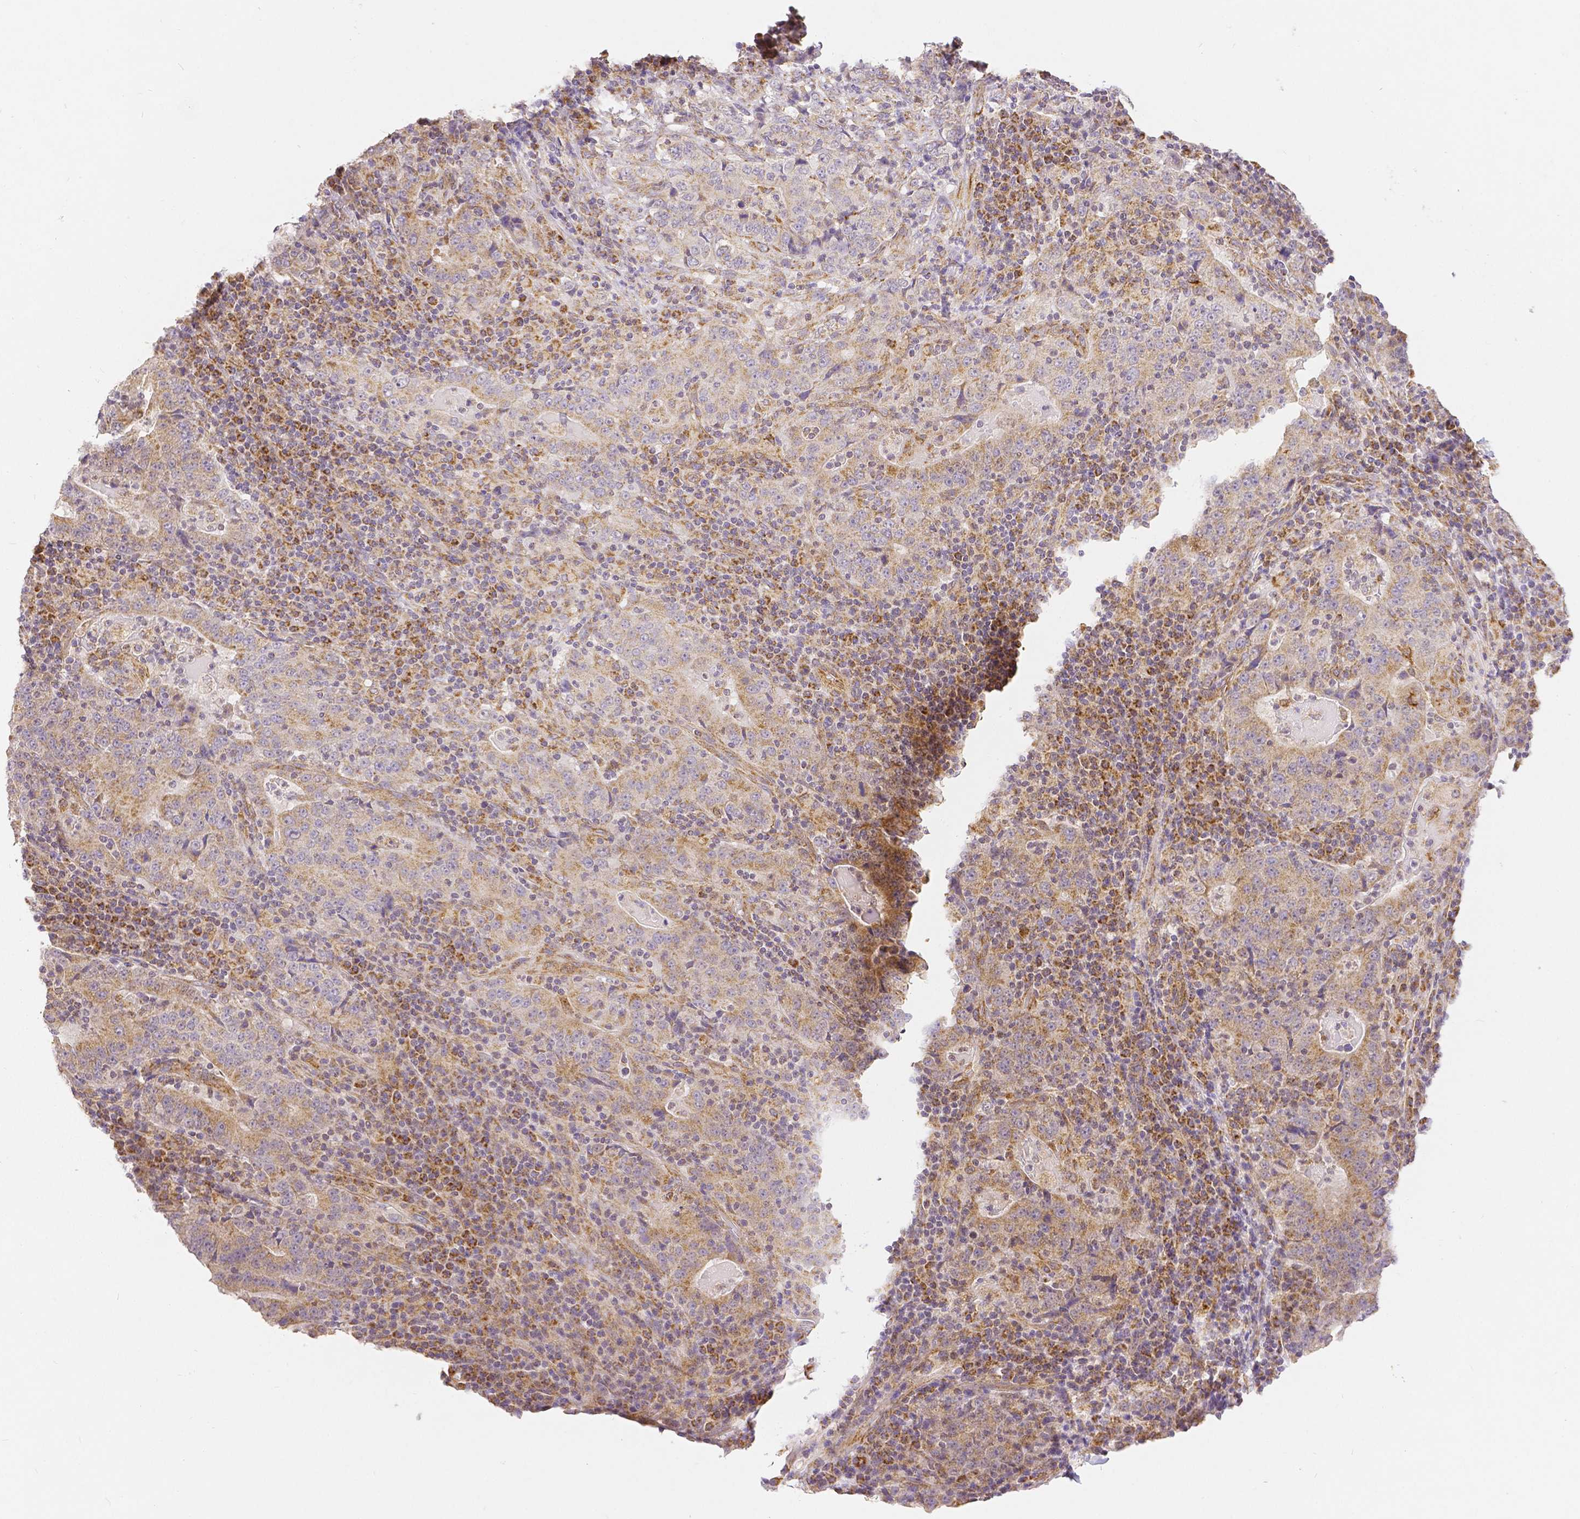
{"staining": {"intensity": "moderate", "quantity": "<25%", "location": "cytoplasmic/membranous"}, "tissue": "stomach cancer", "cell_type": "Tumor cells", "image_type": "cancer", "snomed": [{"axis": "morphology", "description": "Normal tissue, NOS"}, {"axis": "morphology", "description": "Adenocarcinoma, NOS"}, {"axis": "topography", "description": "Stomach, upper"}, {"axis": "topography", "description": "Stomach"}], "caption": "Immunohistochemistry image of stomach cancer stained for a protein (brown), which reveals low levels of moderate cytoplasmic/membranous staining in approximately <25% of tumor cells.", "gene": "RHOT1", "patient": {"sex": "male", "age": 59}}